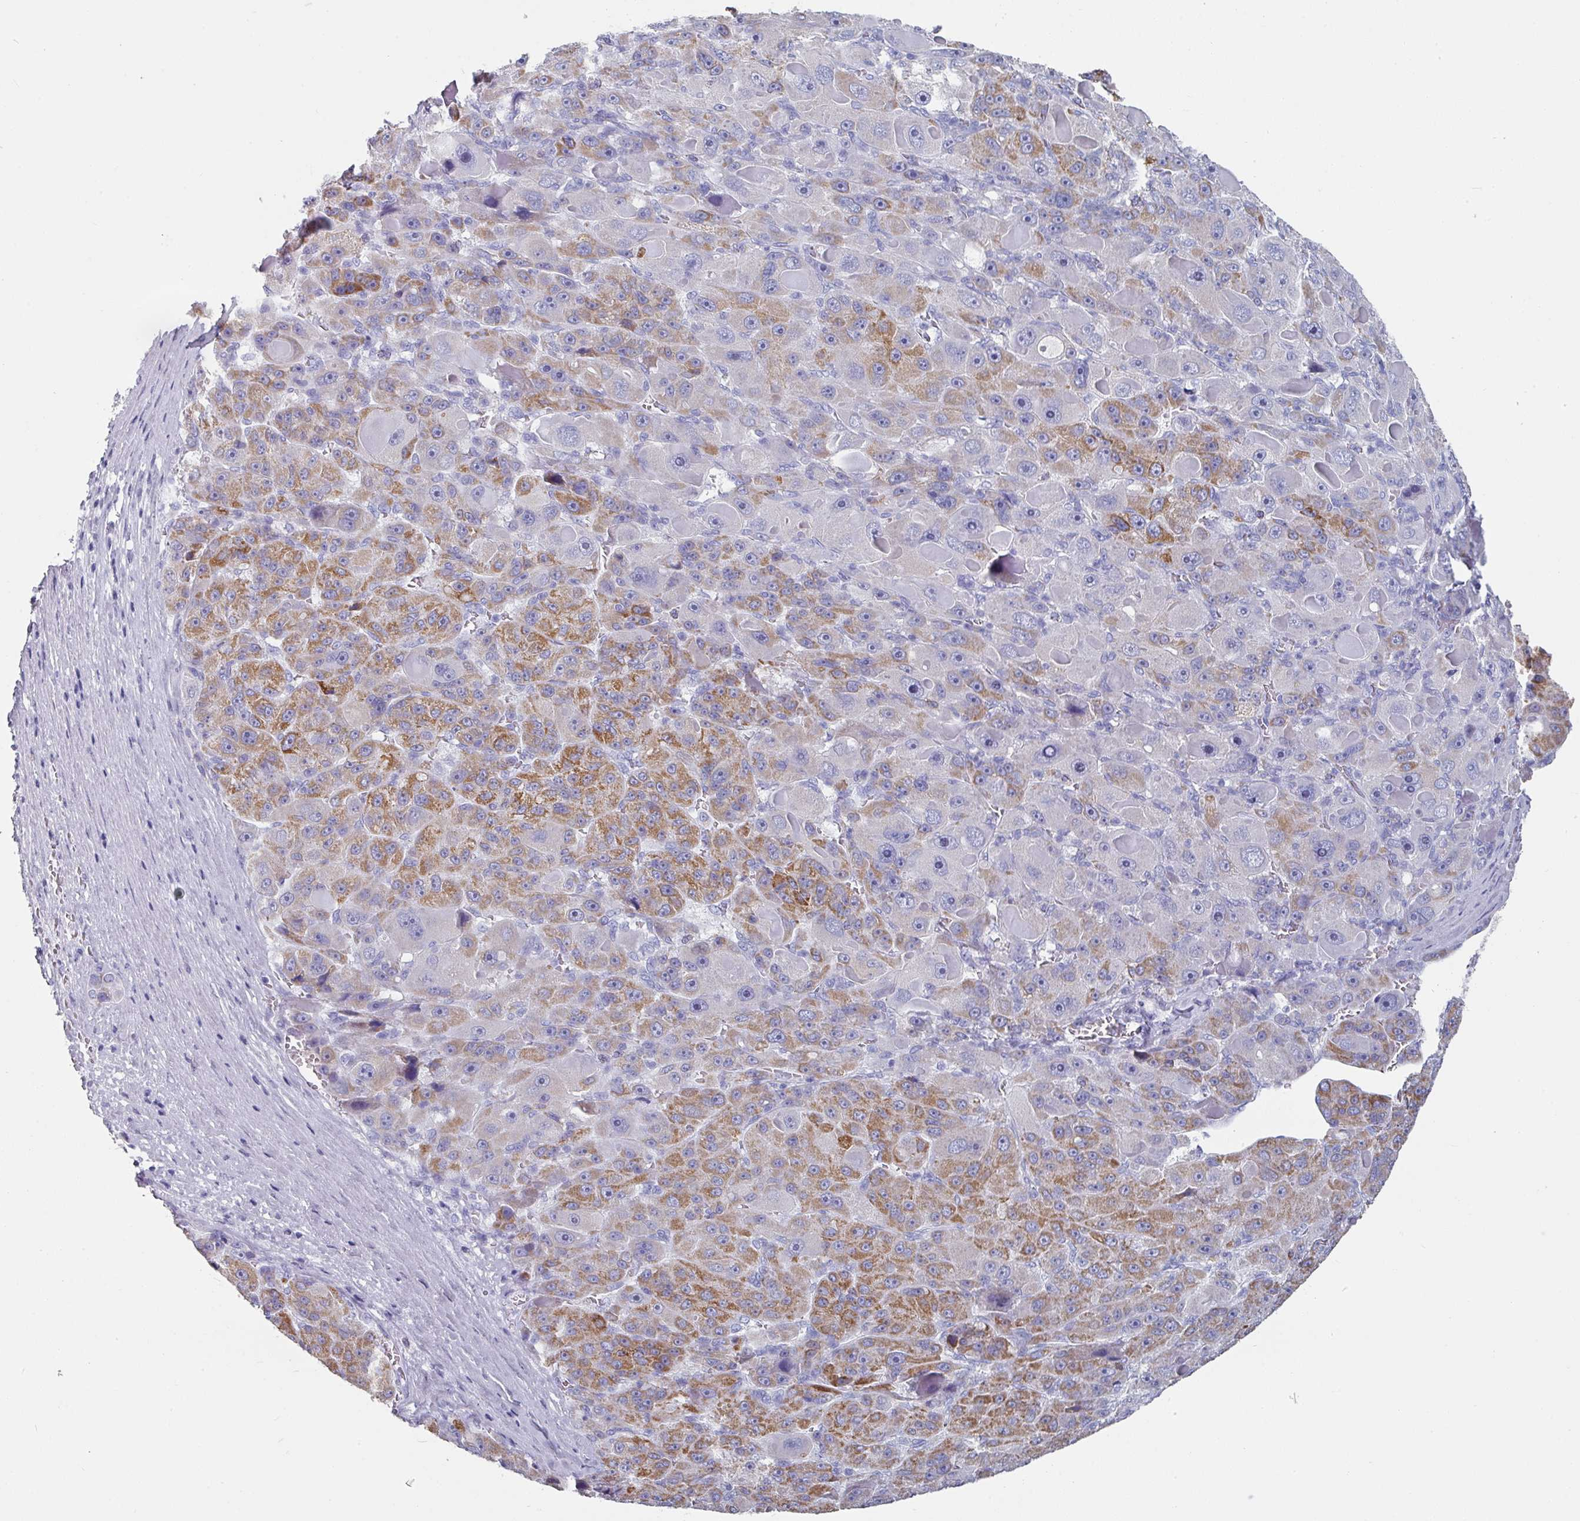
{"staining": {"intensity": "moderate", "quantity": "25%-75%", "location": "cytoplasmic/membranous"}, "tissue": "liver cancer", "cell_type": "Tumor cells", "image_type": "cancer", "snomed": [{"axis": "morphology", "description": "Carcinoma, Hepatocellular, NOS"}, {"axis": "topography", "description": "Liver"}], "caption": "The image shows a brown stain indicating the presence of a protein in the cytoplasmic/membranous of tumor cells in liver hepatocellular carcinoma.", "gene": "SETBP1", "patient": {"sex": "male", "age": 76}}